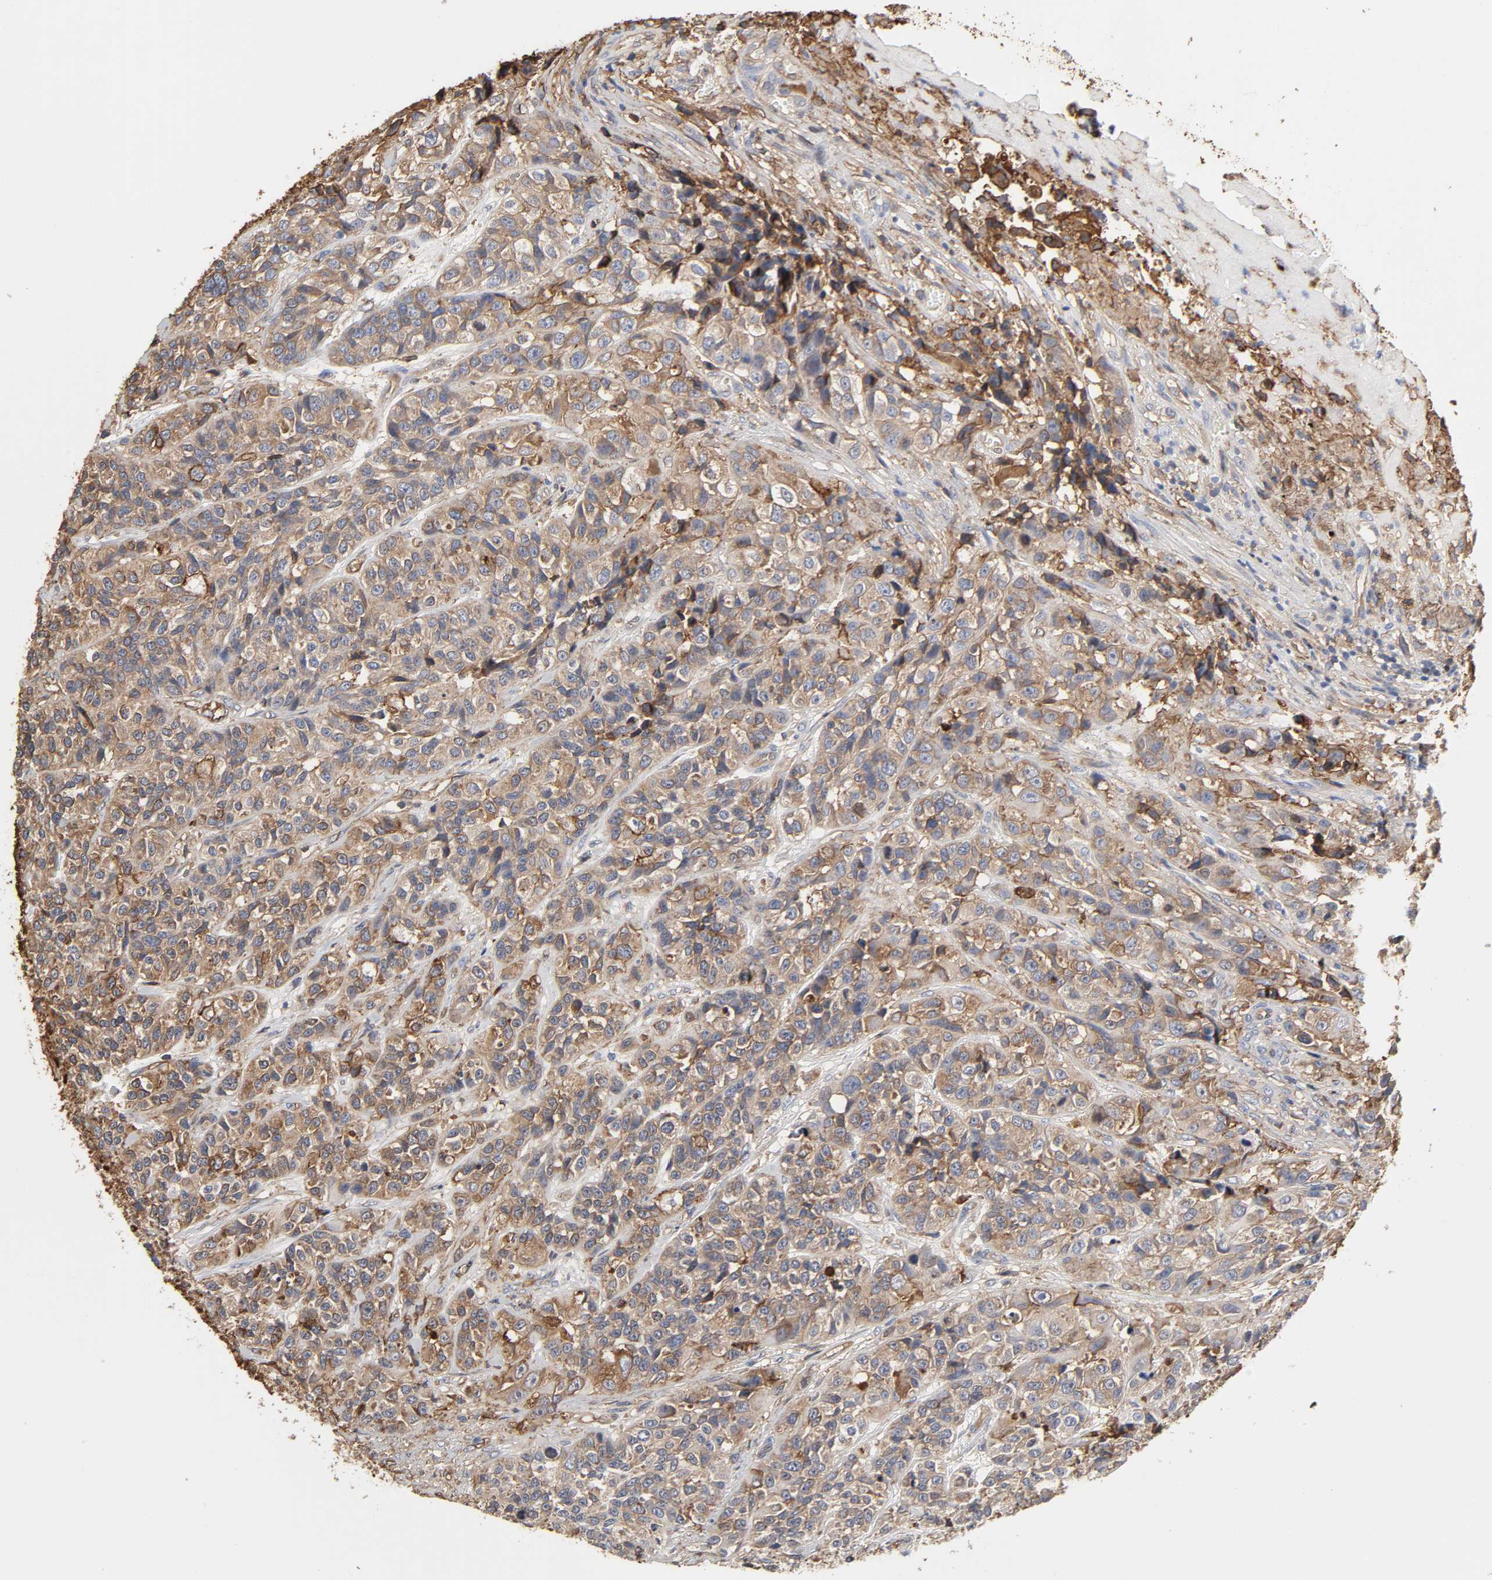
{"staining": {"intensity": "moderate", "quantity": ">75%", "location": "cytoplasmic/membranous"}, "tissue": "urothelial cancer", "cell_type": "Tumor cells", "image_type": "cancer", "snomed": [{"axis": "morphology", "description": "Urothelial carcinoma, High grade"}, {"axis": "topography", "description": "Urinary bladder"}], "caption": "This micrograph reveals urothelial cancer stained with immunohistochemistry to label a protein in brown. The cytoplasmic/membranous of tumor cells show moderate positivity for the protein. Nuclei are counter-stained blue.", "gene": "ANXA2", "patient": {"sex": "female", "age": 81}}